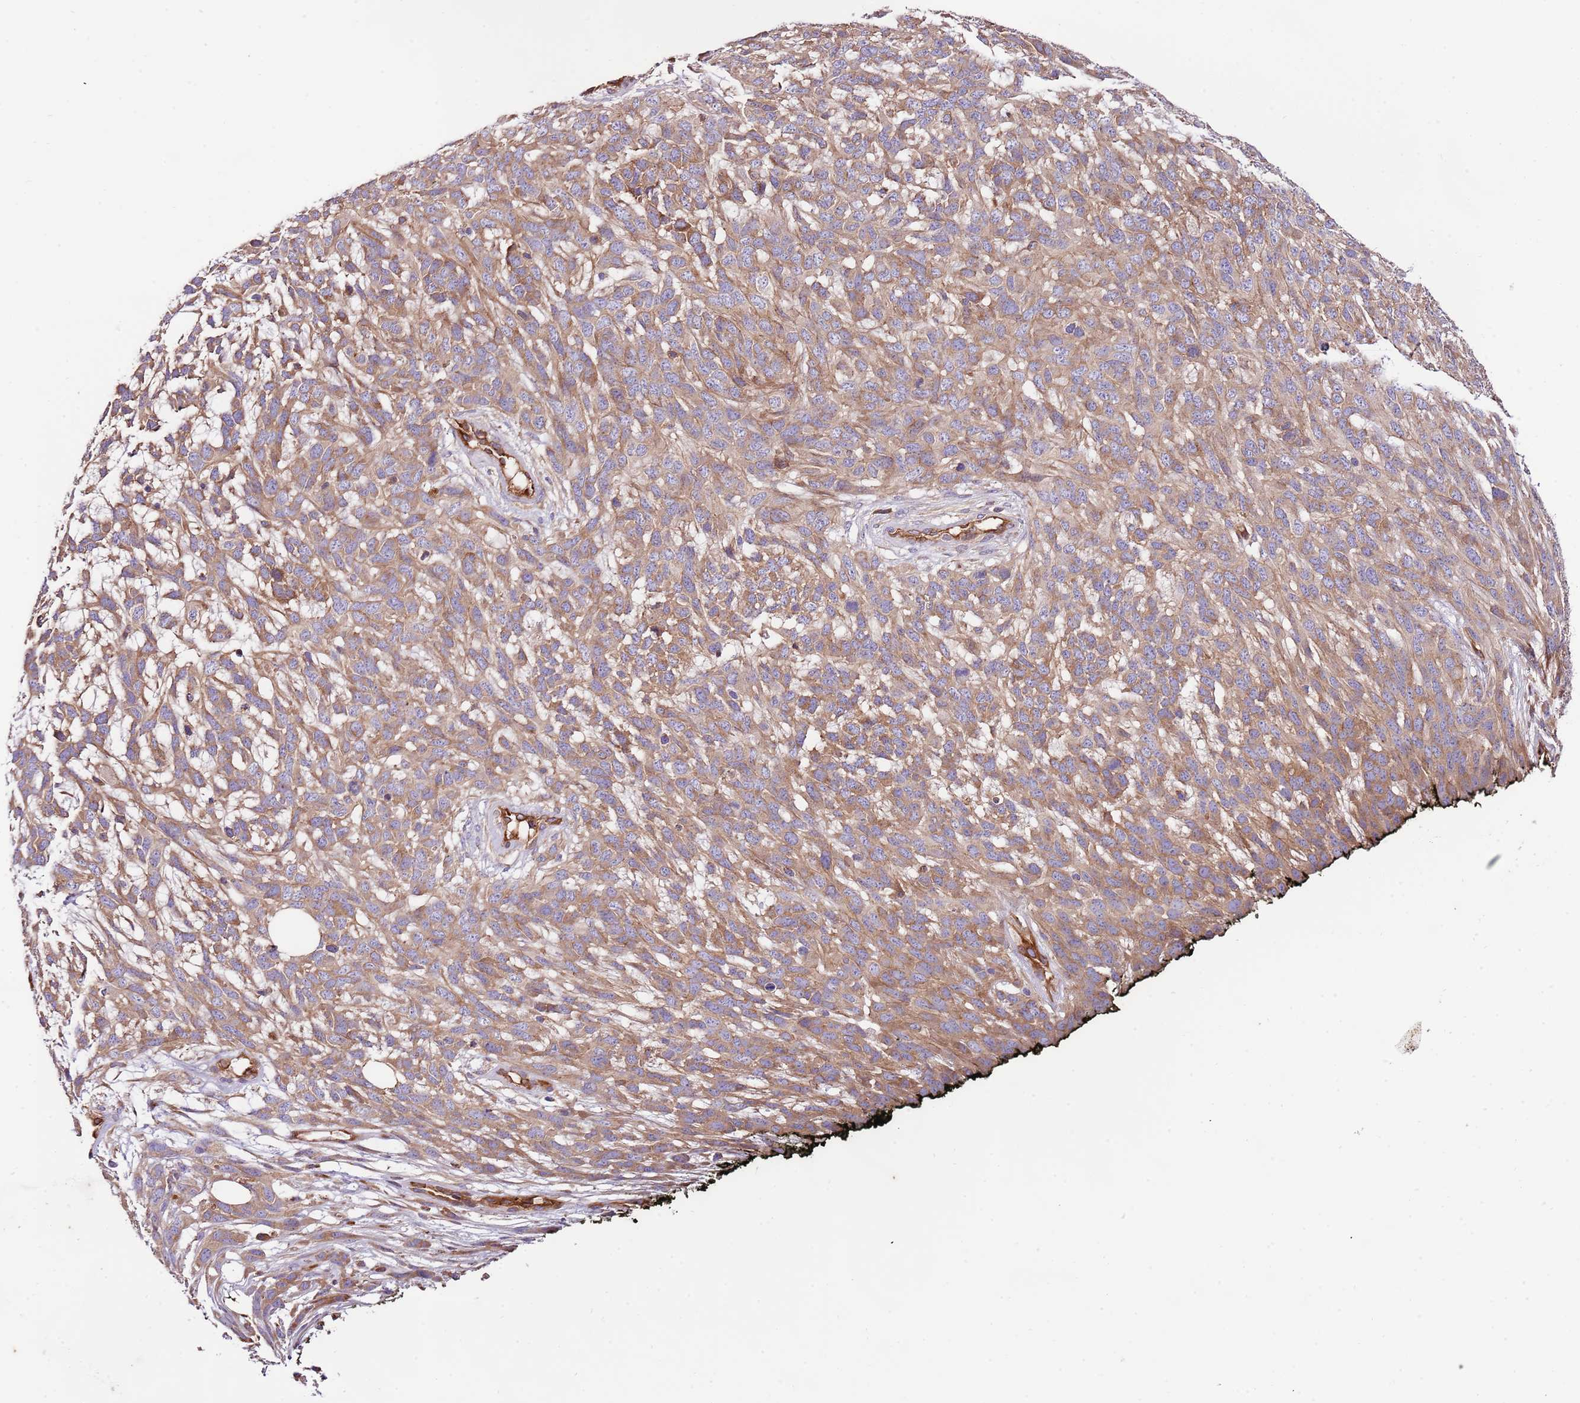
{"staining": {"intensity": "moderate", "quantity": ">75%", "location": "cytoplasmic/membranous"}, "tissue": "melanoma", "cell_type": "Tumor cells", "image_type": "cancer", "snomed": [{"axis": "morphology", "description": "Normal morphology"}, {"axis": "morphology", "description": "Malignant melanoma, NOS"}, {"axis": "topography", "description": "Skin"}], "caption": "Human malignant melanoma stained with a brown dye shows moderate cytoplasmic/membranous positive positivity in about >75% of tumor cells.", "gene": "DOCK6", "patient": {"sex": "female", "age": 72}}